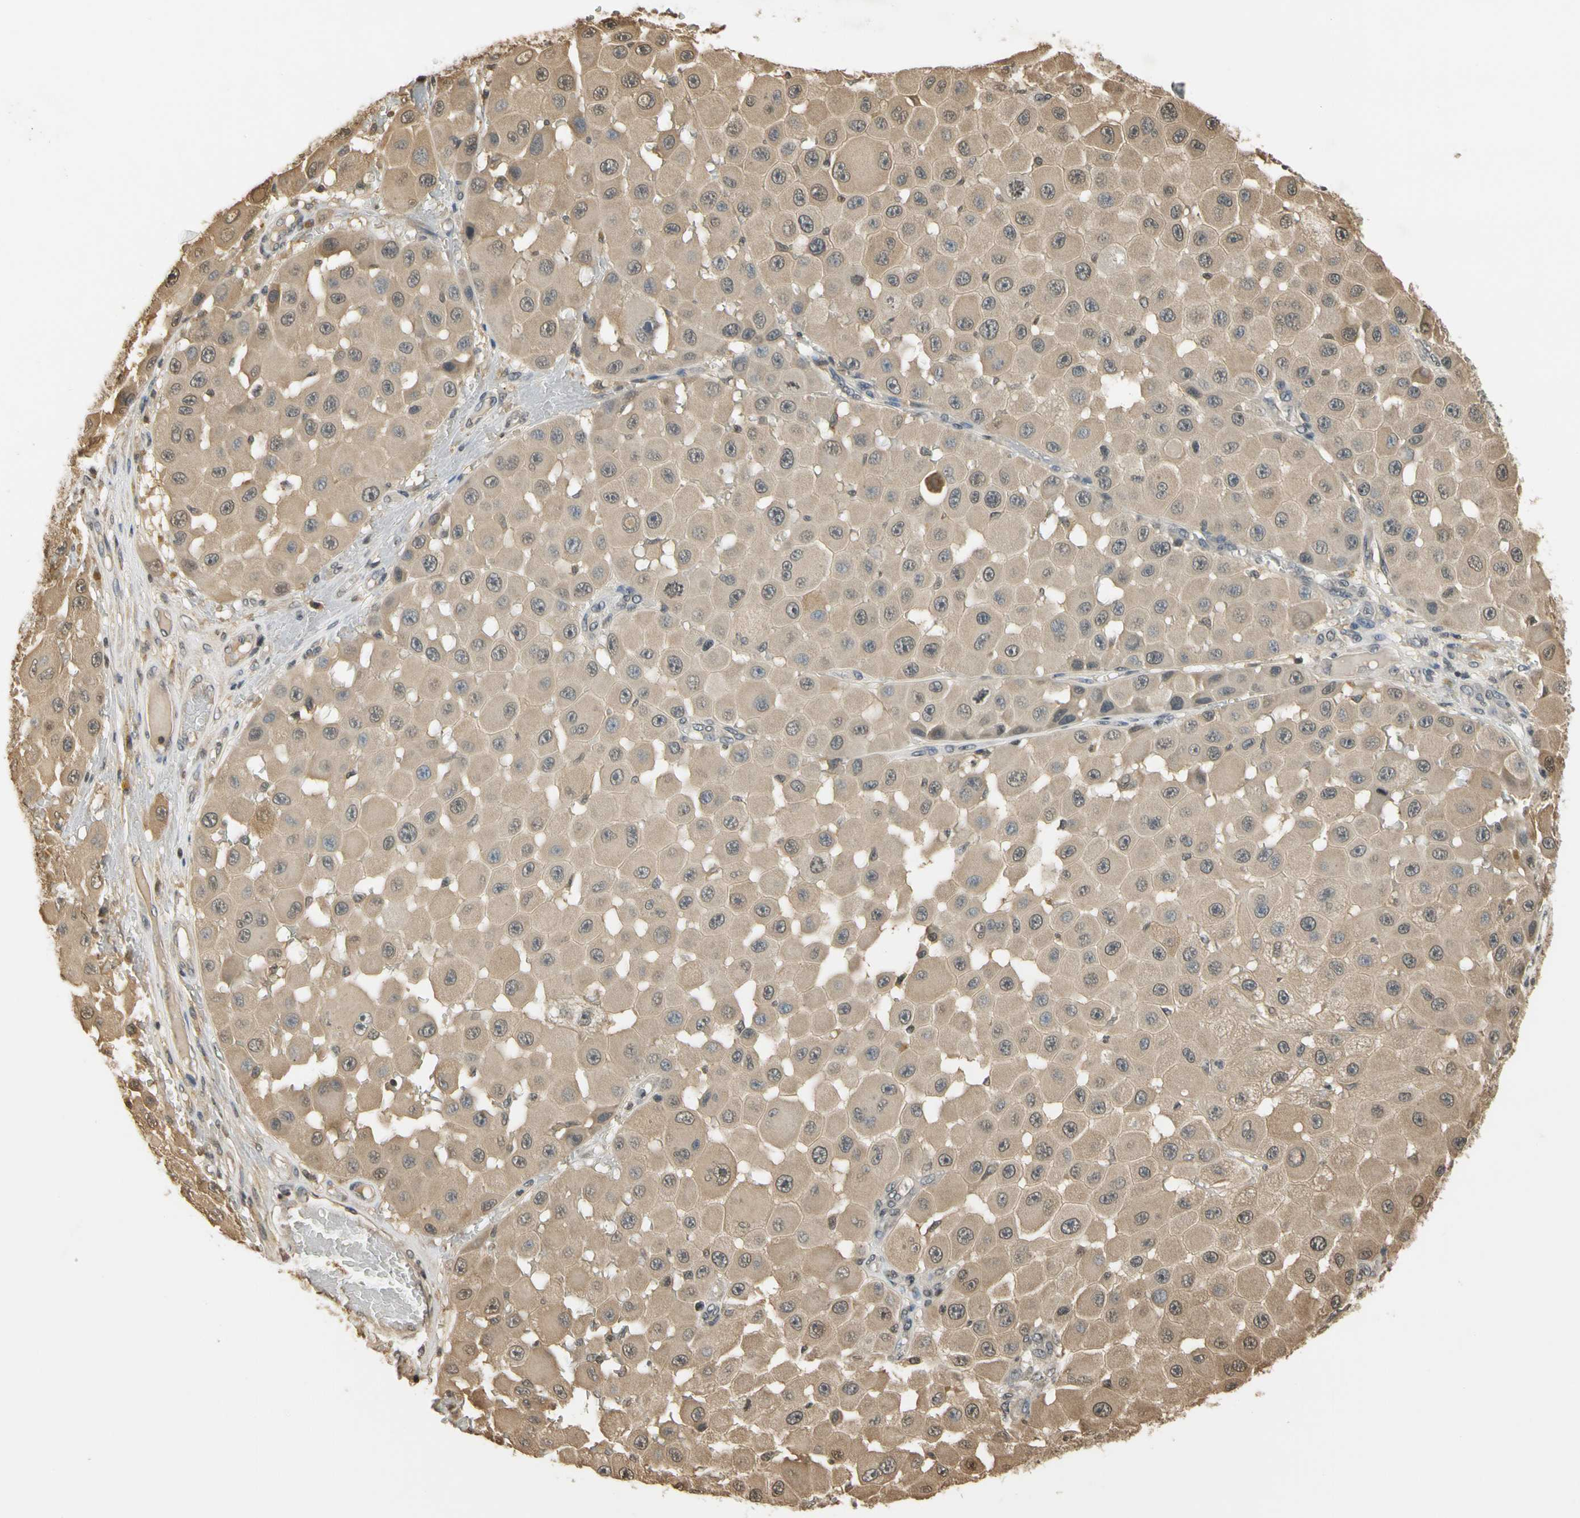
{"staining": {"intensity": "weak", "quantity": ">75%", "location": "cytoplasmic/membranous"}, "tissue": "melanoma", "cell_type": "Tumor cells", "image_type": "cancer", "snomed": [{"axis": "morphology", "description": "Malignant melanoma, NOS"}, {"axis": "topography", "description": "Skin"}], "caption": "An immunohistochemistry image of neoplastic tissue is shown. Protein staining in brown shows weak cytoplasmic/membranous positivity in malignant melanoma within tumor cells. The staining is performed using DAB (3,3'-diaminobenzidine) brown chromogen to label protein expression. The nuclei are counter-stained blue using hematoxylin.", "gene": "SOD1", "patient": {"sex": "female", "age": 81}}